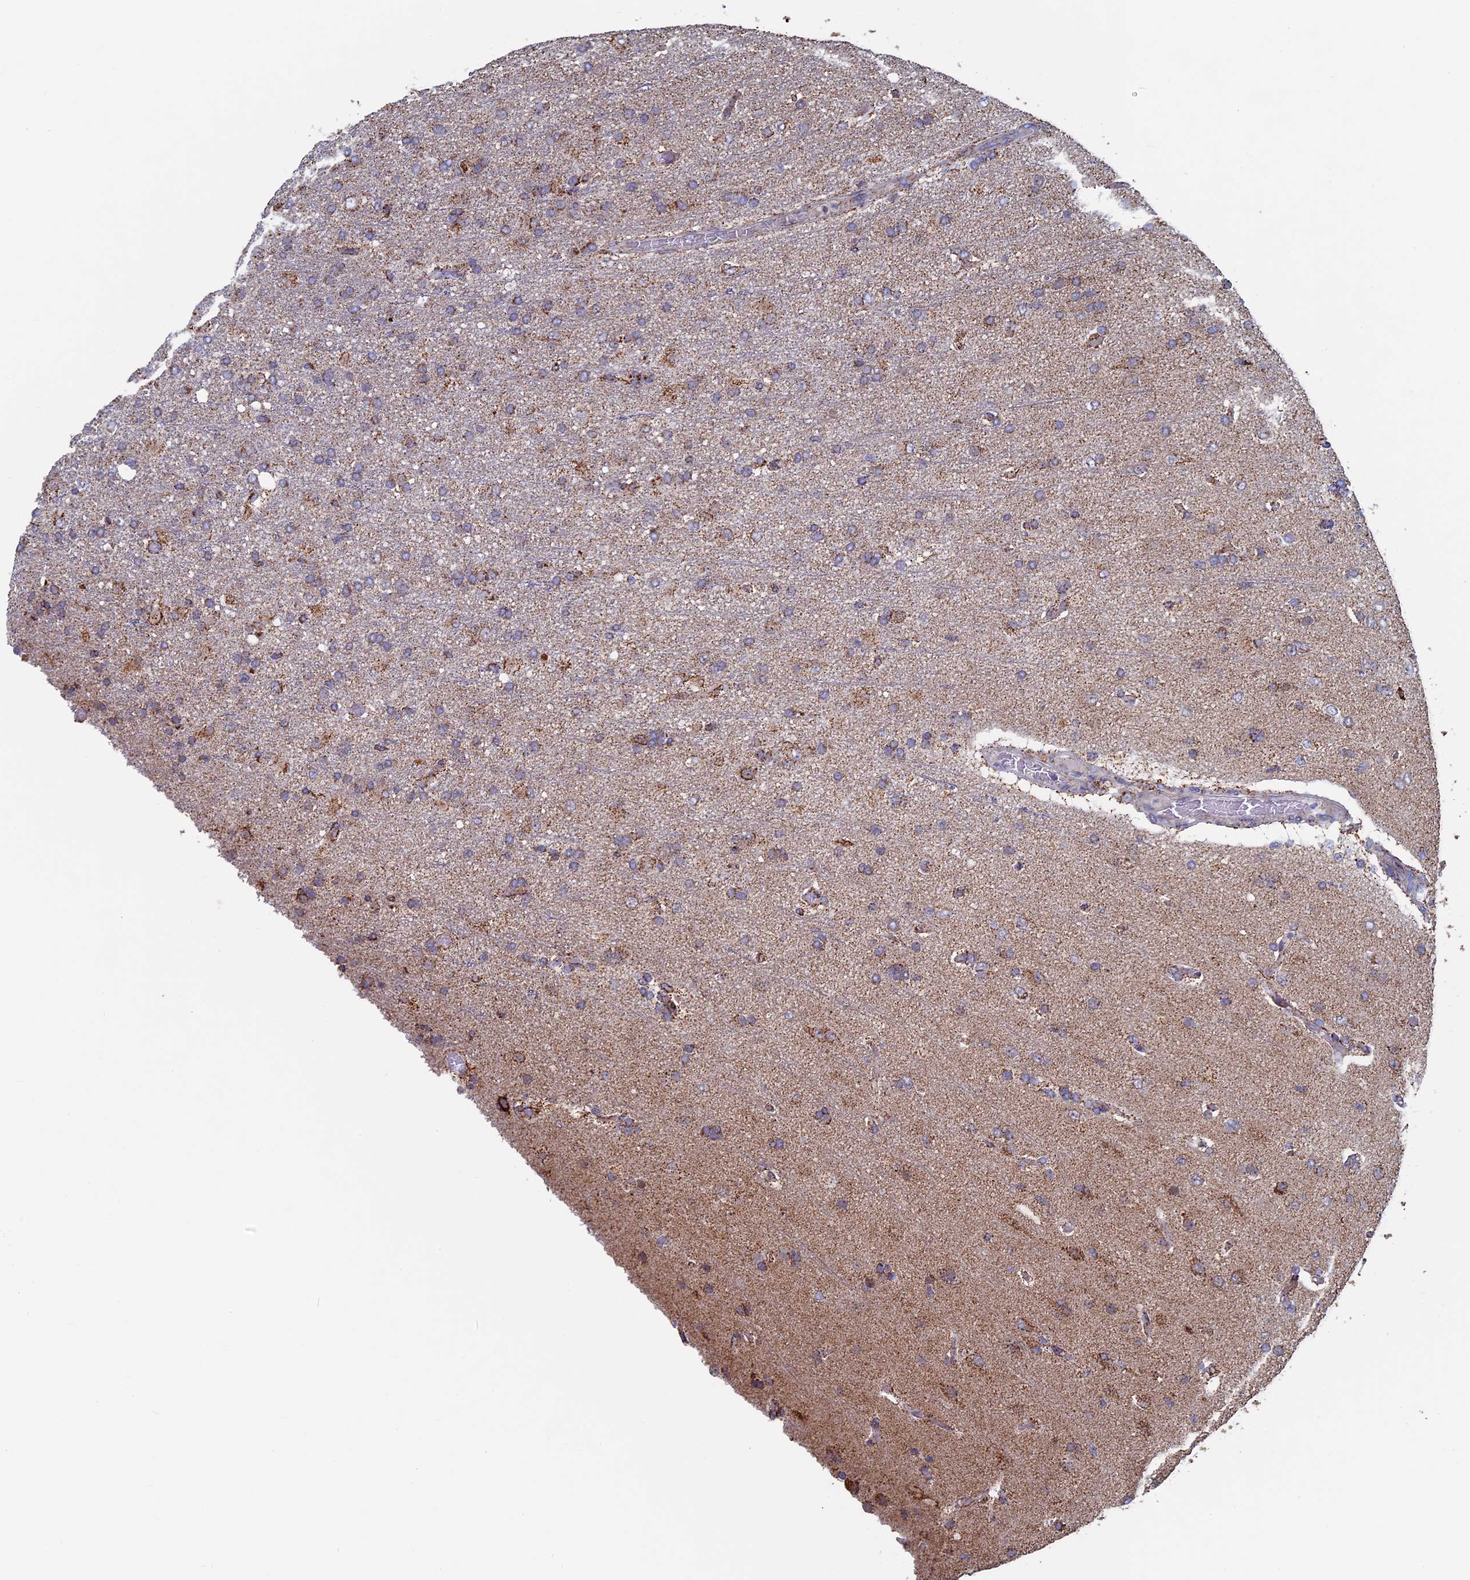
{"staining": {"intensity": "weak", "quantity": ">75%", "location": "cytoplasmic/membranous"}, "tissue": "glioma", "cell_type": "Tumor cells", "image_type": "cancer", "snomed": [{"axis": "morphology", "description": "Glioma, malignant, High grade"}, {"axis": "topography", "description": "Brain"}], "caption": "The photomicrograph demonstrates staining of glioma, revealing weak cytoplasmic/membranous protein expression (brown color) within tumor cells.", "gene": "SEC24D", "patient": {"sex": "female", "age": 74}}